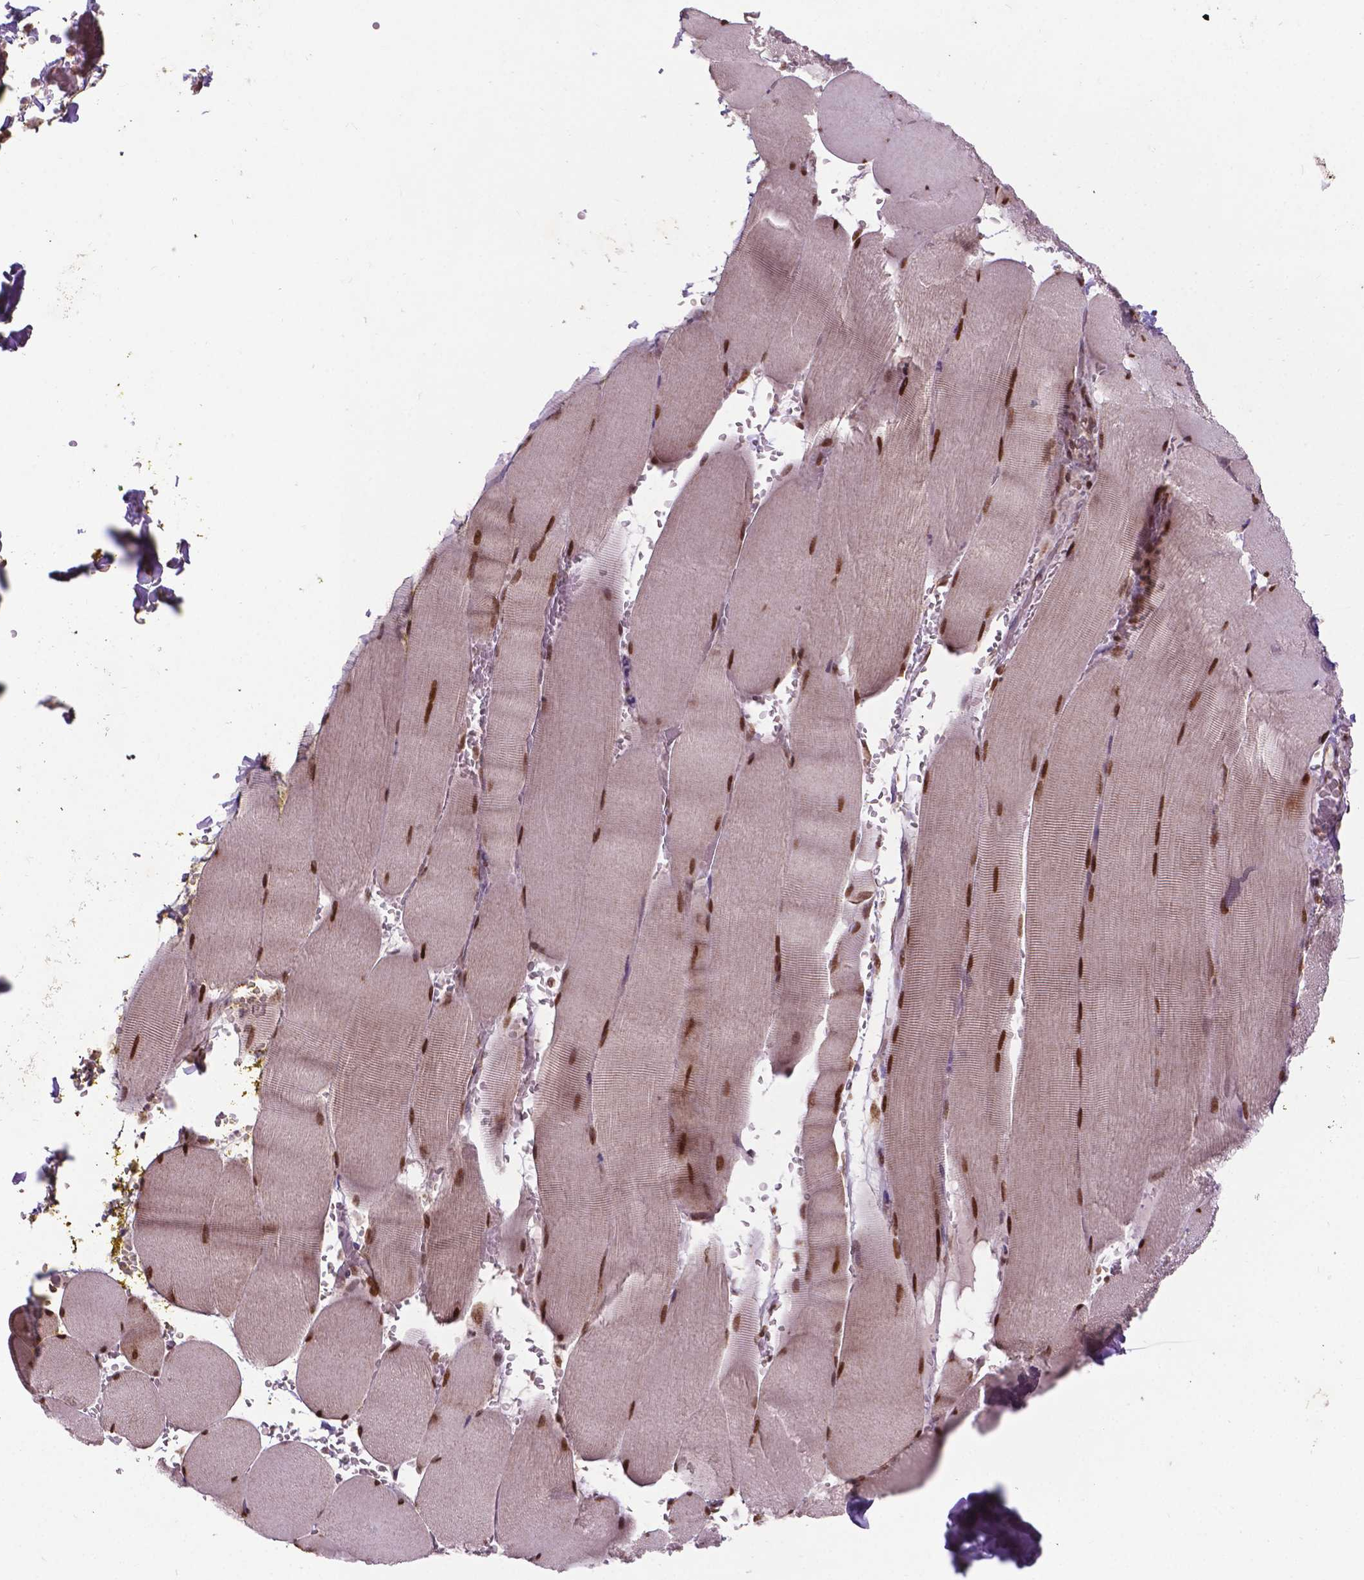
{"staining": {"intensity": "moderate", "quantity": ">75%", "location": "nuclear"}, "tissue": "skeletal muscle", "cell_type": "Myocytes", "image_type": "normal", "snomed": [{"axis": "morphology", "description": "Normal tissue, NOS"}, {"axis": "topography", "description": "Skeletal muscle"}], "caption": "Approximately >75% of myocytes in normal skeletal muscle exhibit moderate nuclear protein positivity as visualized by brown immunohistochemical staining.", "gene": "CSNK2A1", "patient": {"sex": "male", "age": 56}}